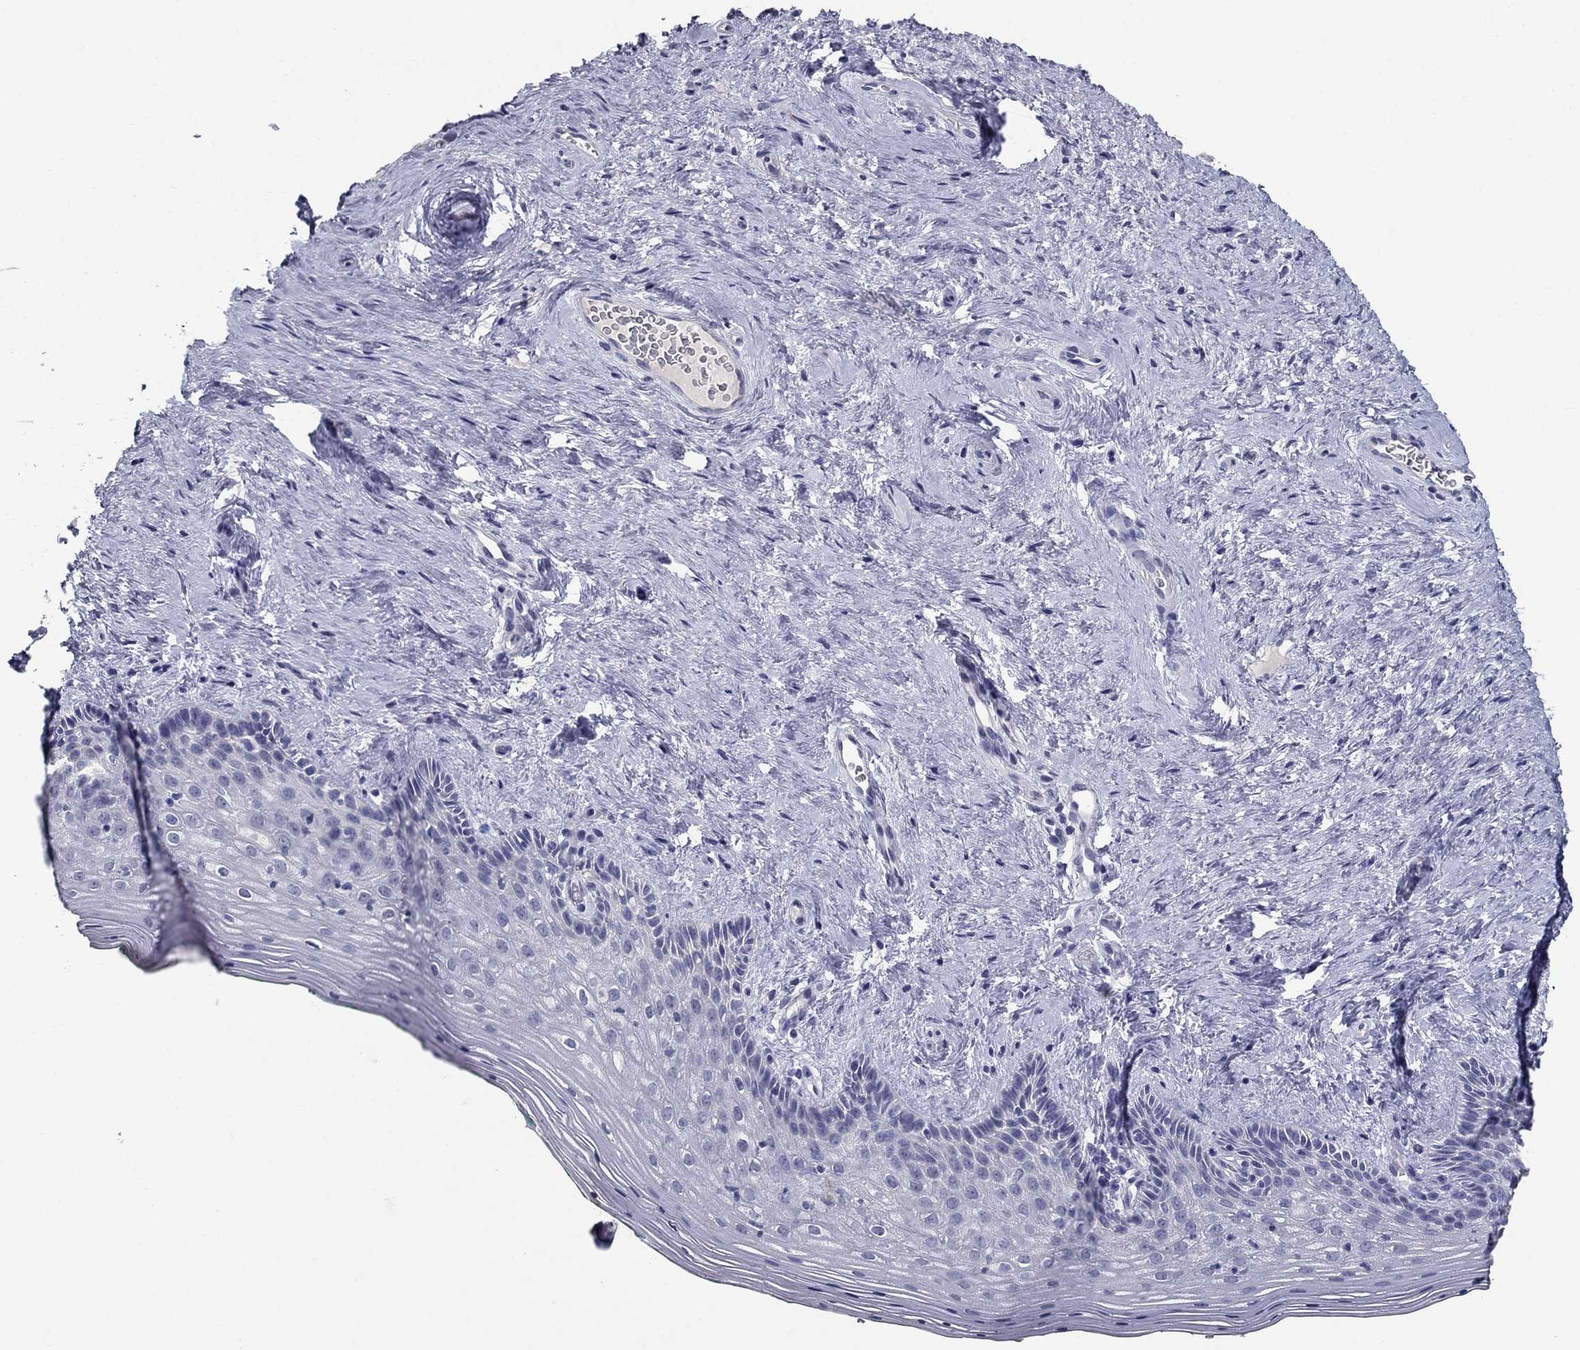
{"staining": {"intensity": "negative", "quantity": "none", "location": "none"}, "tissue": "vagina", "cell_type": "Squamous epithelial cells", "image_type": "normal", "snomed": [{"axis": "morphology", "description": "Normal tissue, NOS"}, {"axis": "topography", "description": "Vagina"}], "caption": "An IHC histopathology image of normal vagina is shown. There is no staining in squamous epithelial cells of vagina.", "gene": "POMC", "patient": {"sex": "female", "age": 45}}